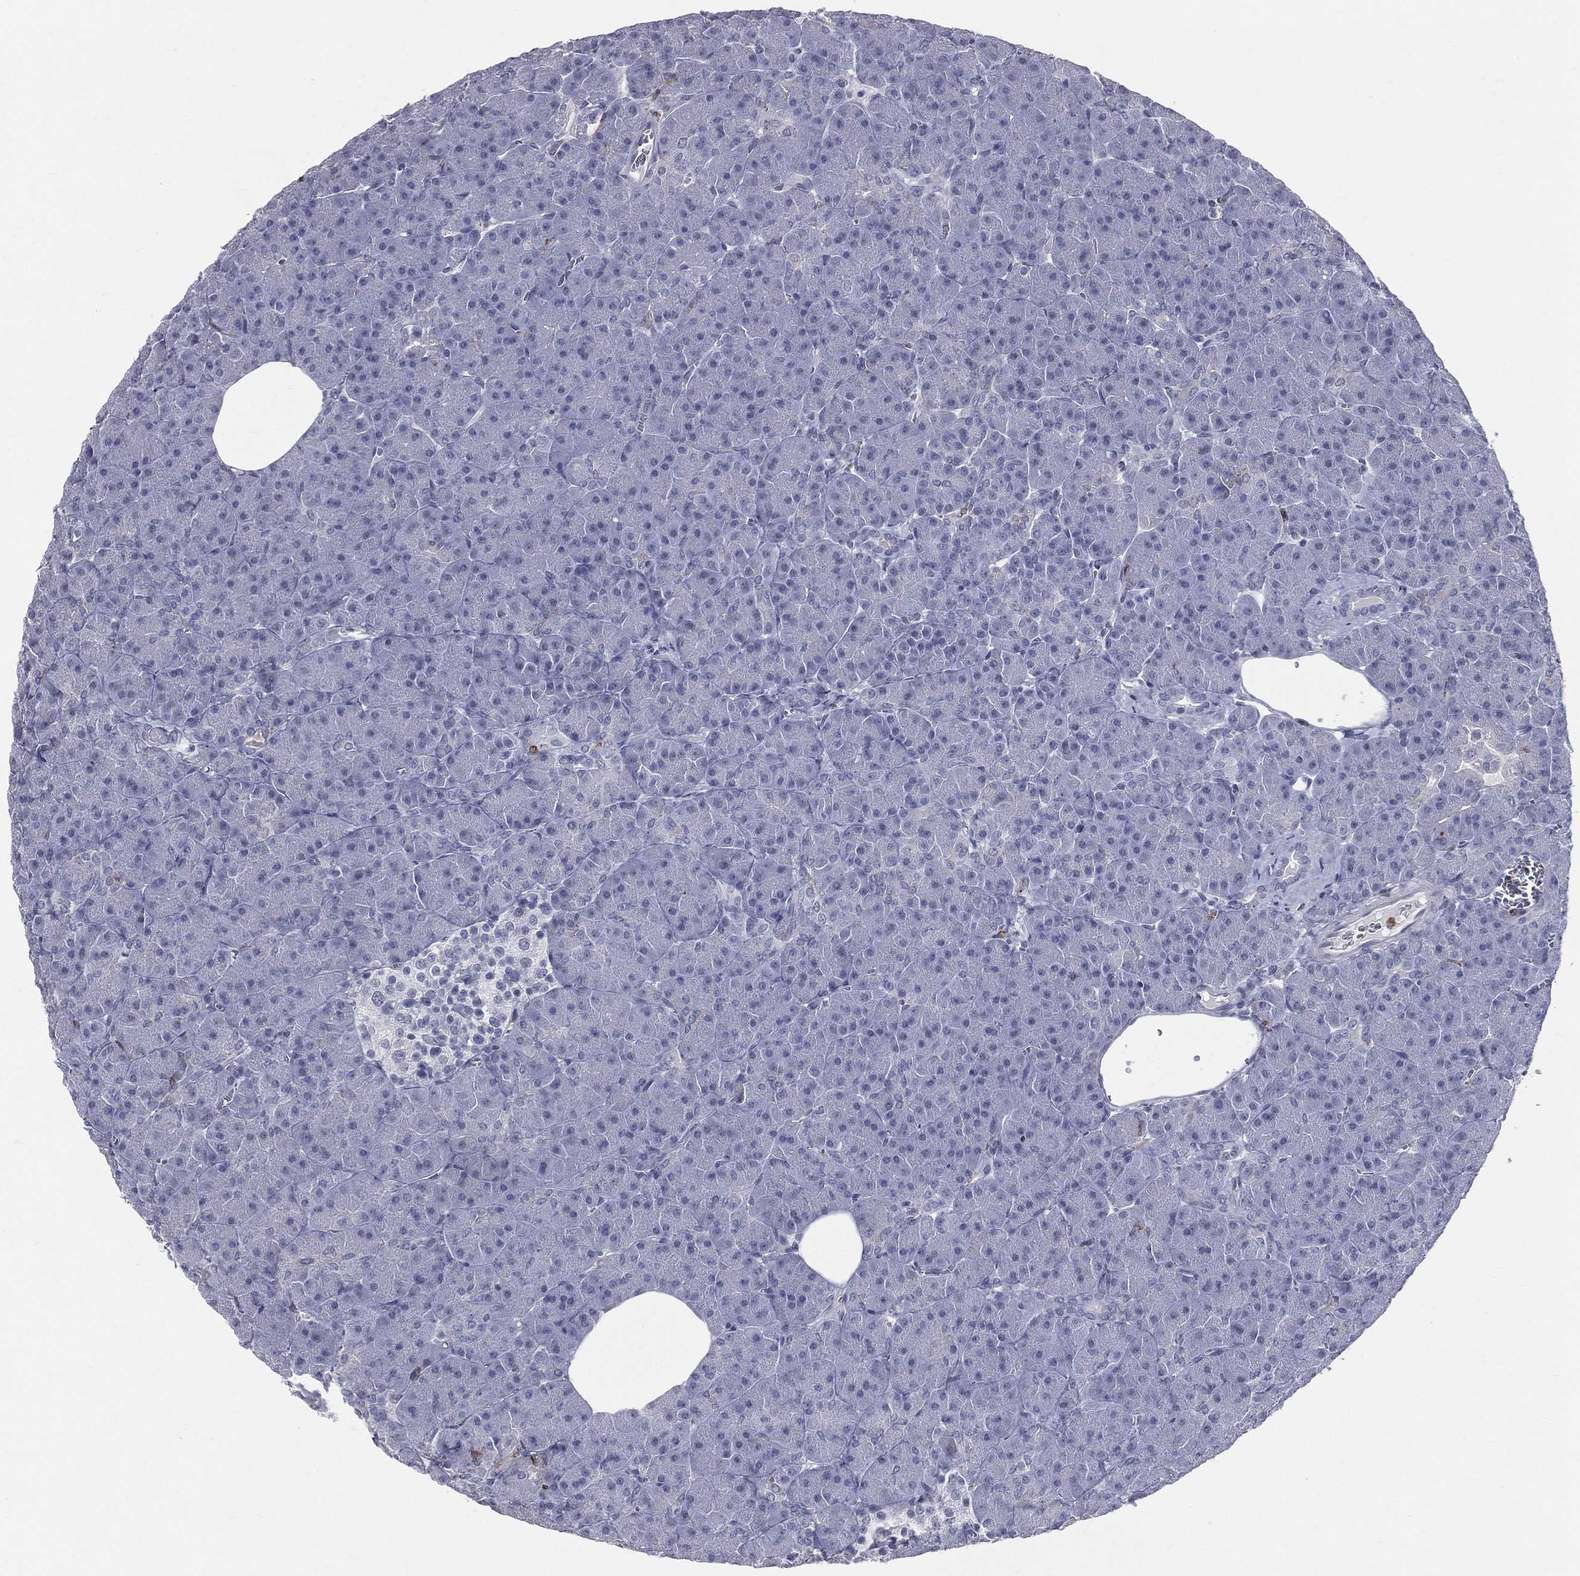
{"staining": {"intensity": "negative", "quantity": "none", "location": "none"}, "tissue": "pancreas", "cell_type": "Exocrine glandular cells", "image_type": "normal", "snomed": [{"axis": "morphology", "description": "Normal tissue, NOS"}, {"axis": "topography", "description": "Pancreas"}], "caption": "DAB immunohistochemical staining of benign pancreas shows no significant positivity in exocrine glandular cells.", "gene": "EVI2B", "patient": {"sex": "male", "age": 61}}